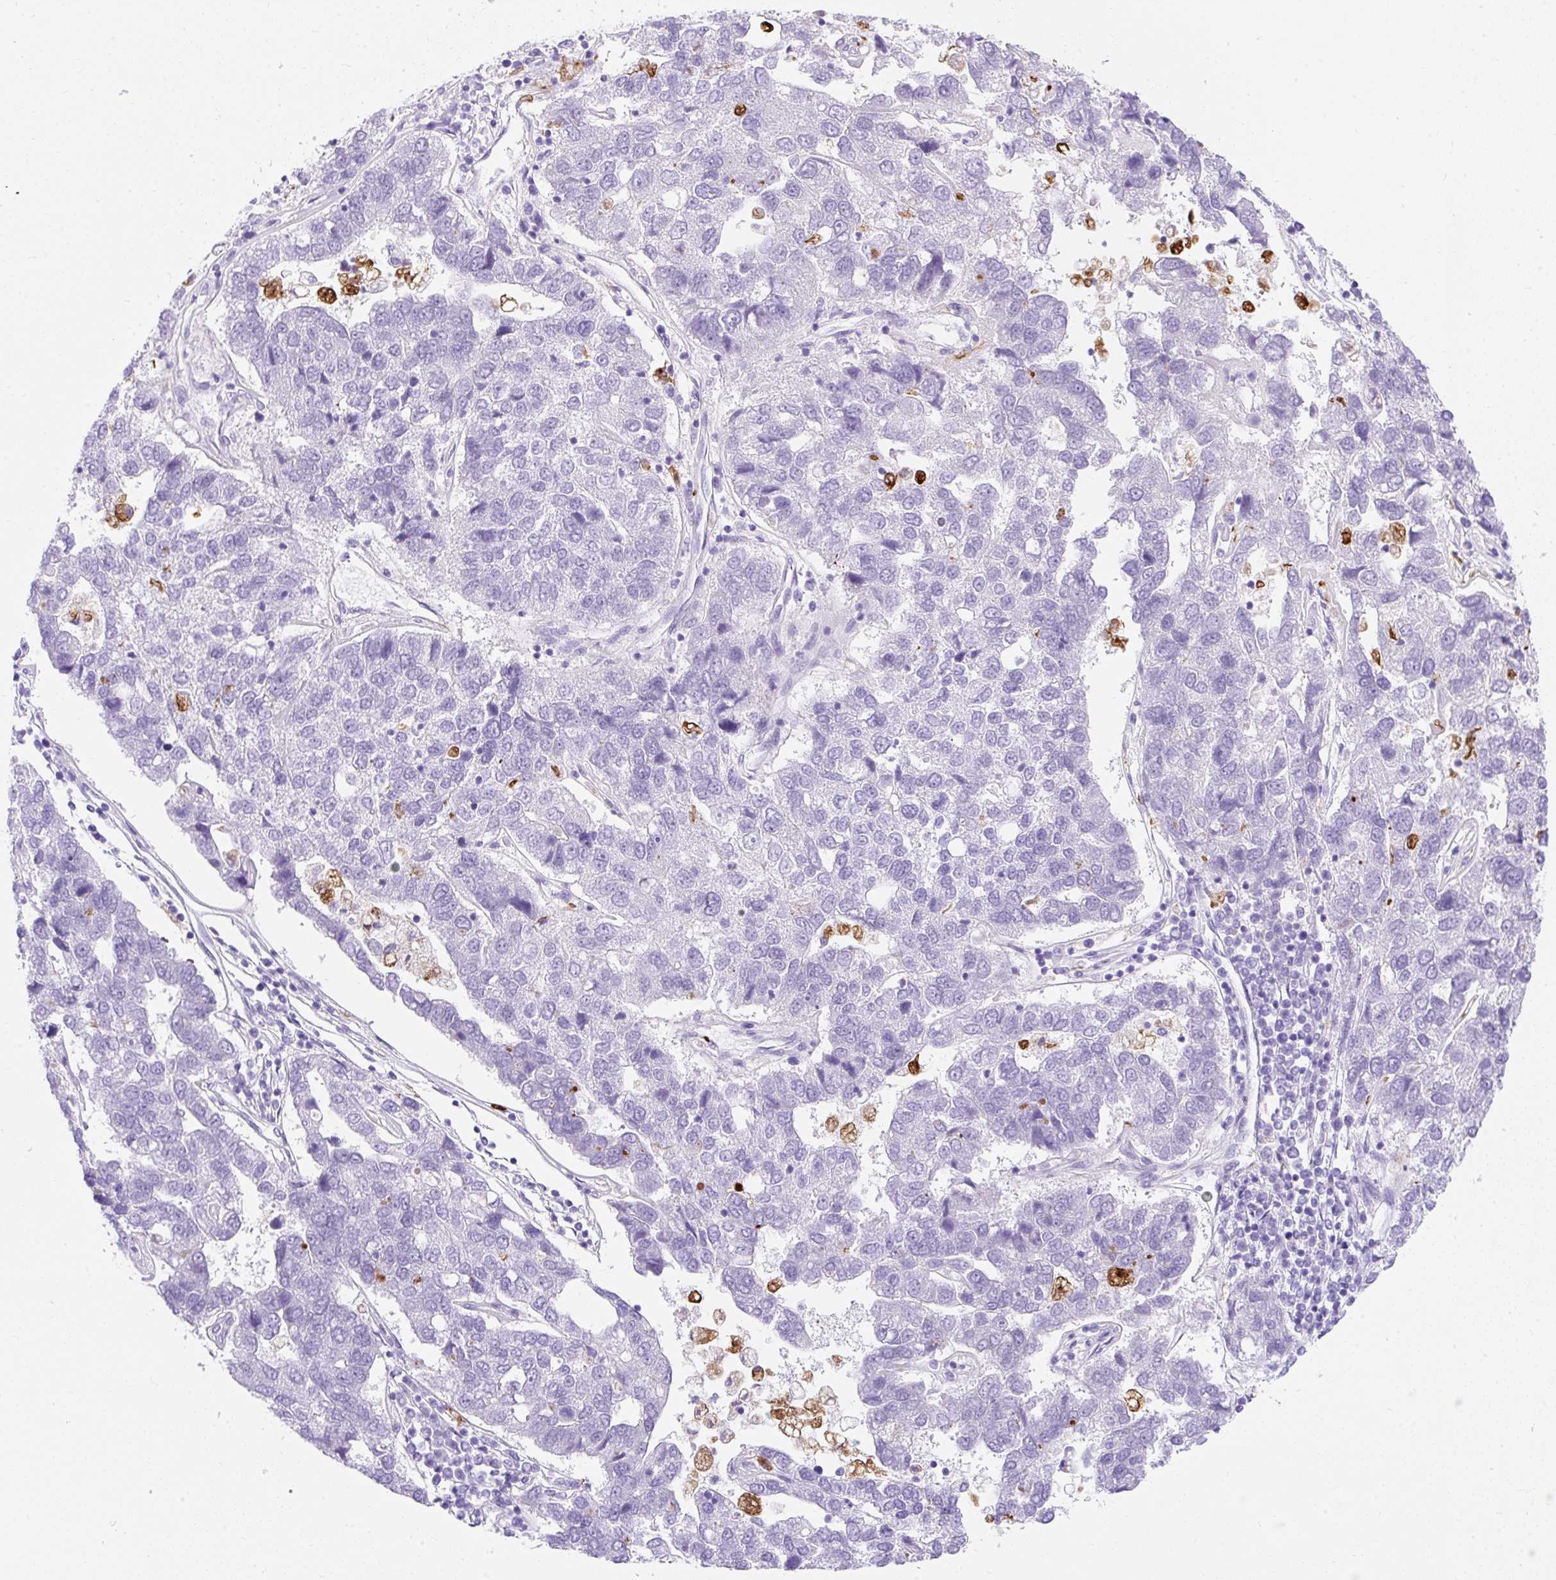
{"staining": {"intensity": "negative", "quantity": "none", "location": "none"}, "tissue": "pancreatic cancer", "cell_type": "Tumor cells", "image_type": "cancer", "snomed": [{"axis": "morphology", "description": "Adenocarcinoma, NOS"}, {"axis": "topography", "description": "Pancreas"}], "caption": "A histopathology image of pancreatic cancer (adenocarcinoma) stained for a protein shows no brown staining in tumor cells.", "gene": "APOC4-APOC2", "patient": {"sex": "female", "age": 61}}